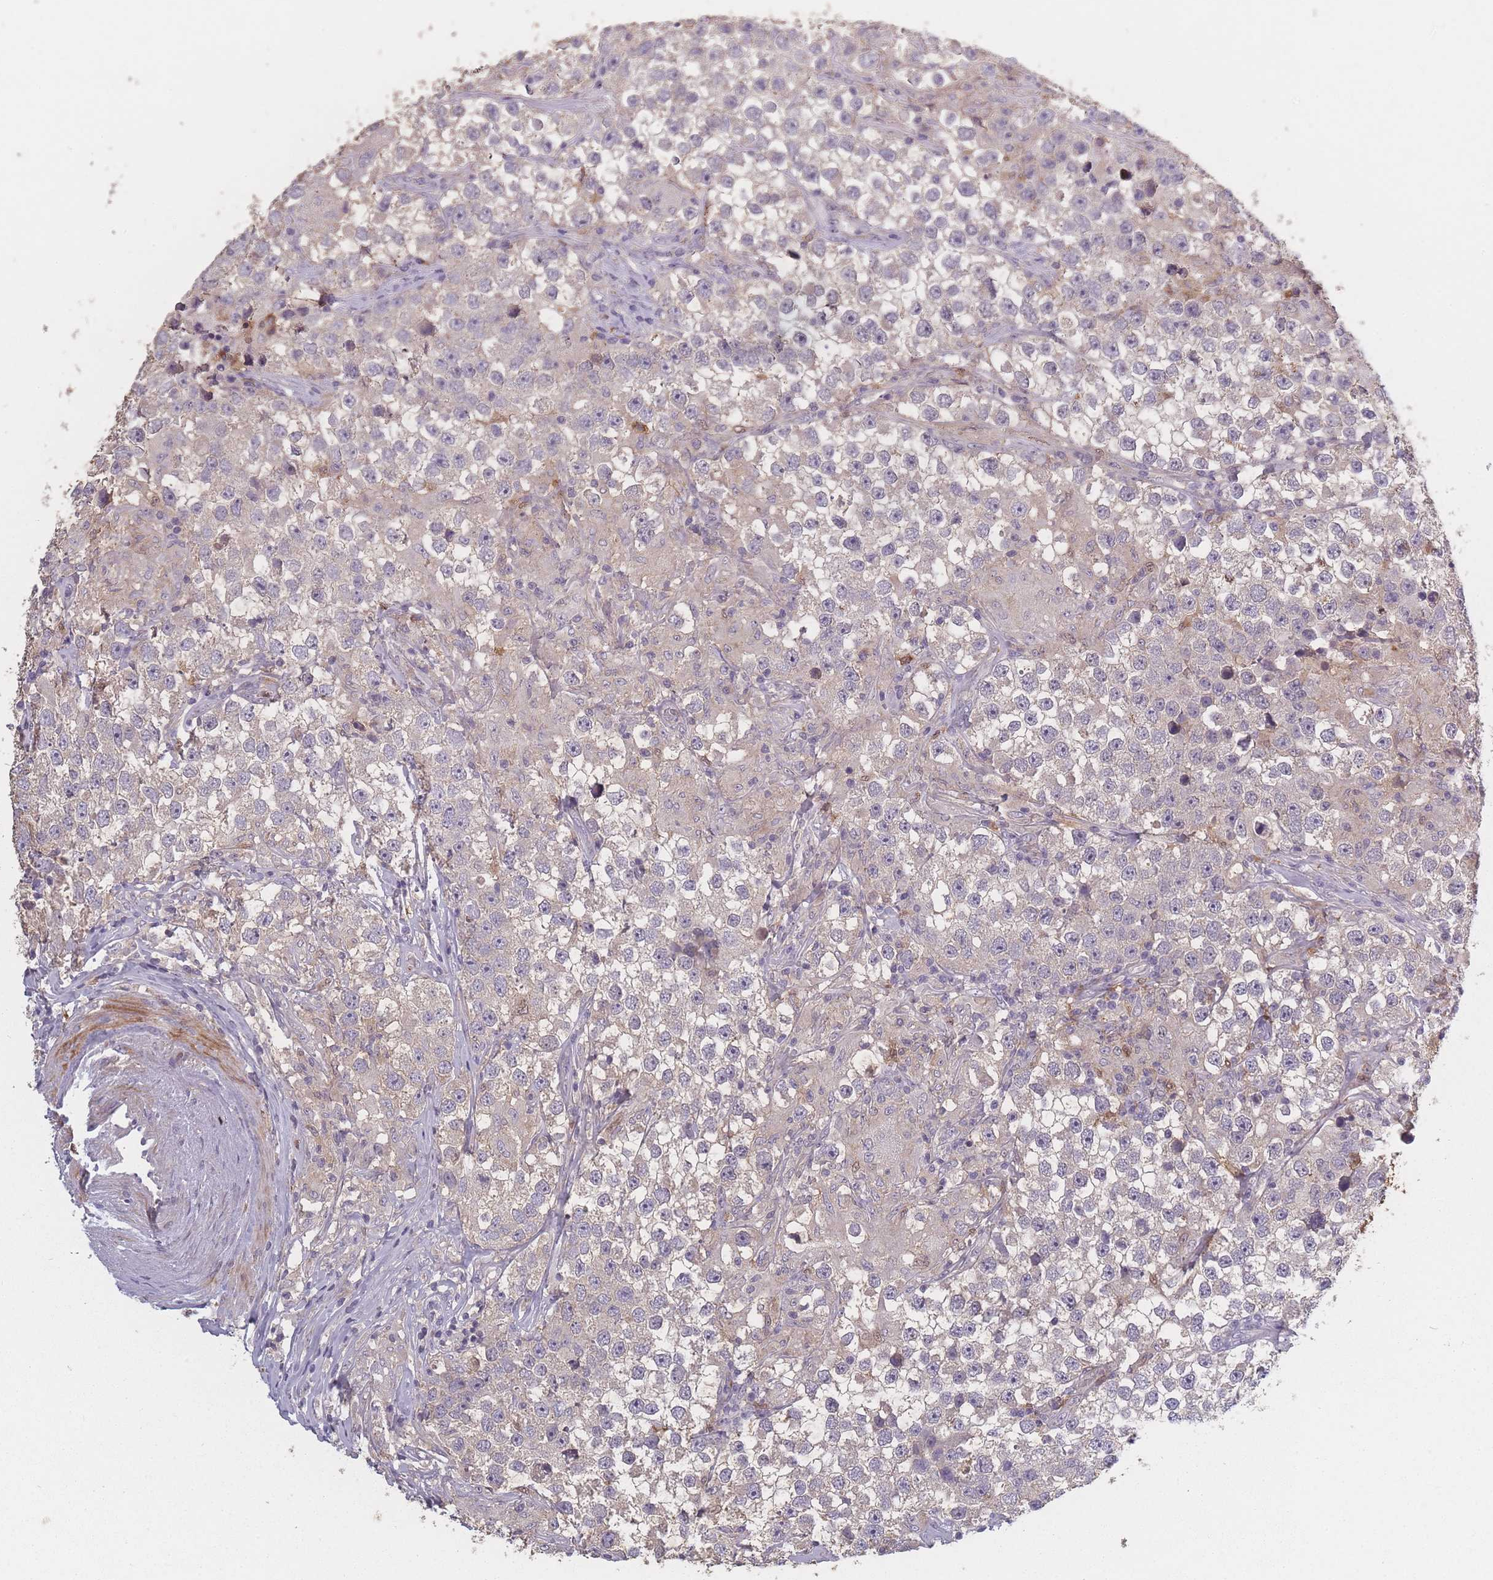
{"staining": {"intensity": "negative", "quantity": "none", "location": "none"}, "tissue": "testis cancer", "cell_type": "Tumor cells", "image_type": "cancer", "snomed": [{"axis": "morphology", "description": "Seminoma, NOS"}, {"axis": "topography", "description": "Testis"}], "caption": "IHC histopathology image of seminoma (testis) stained for a protein (brown), which reveals no staining in tumor cells.", "gene": "BST1", "patient": {"sex": "male", "age": 46}}